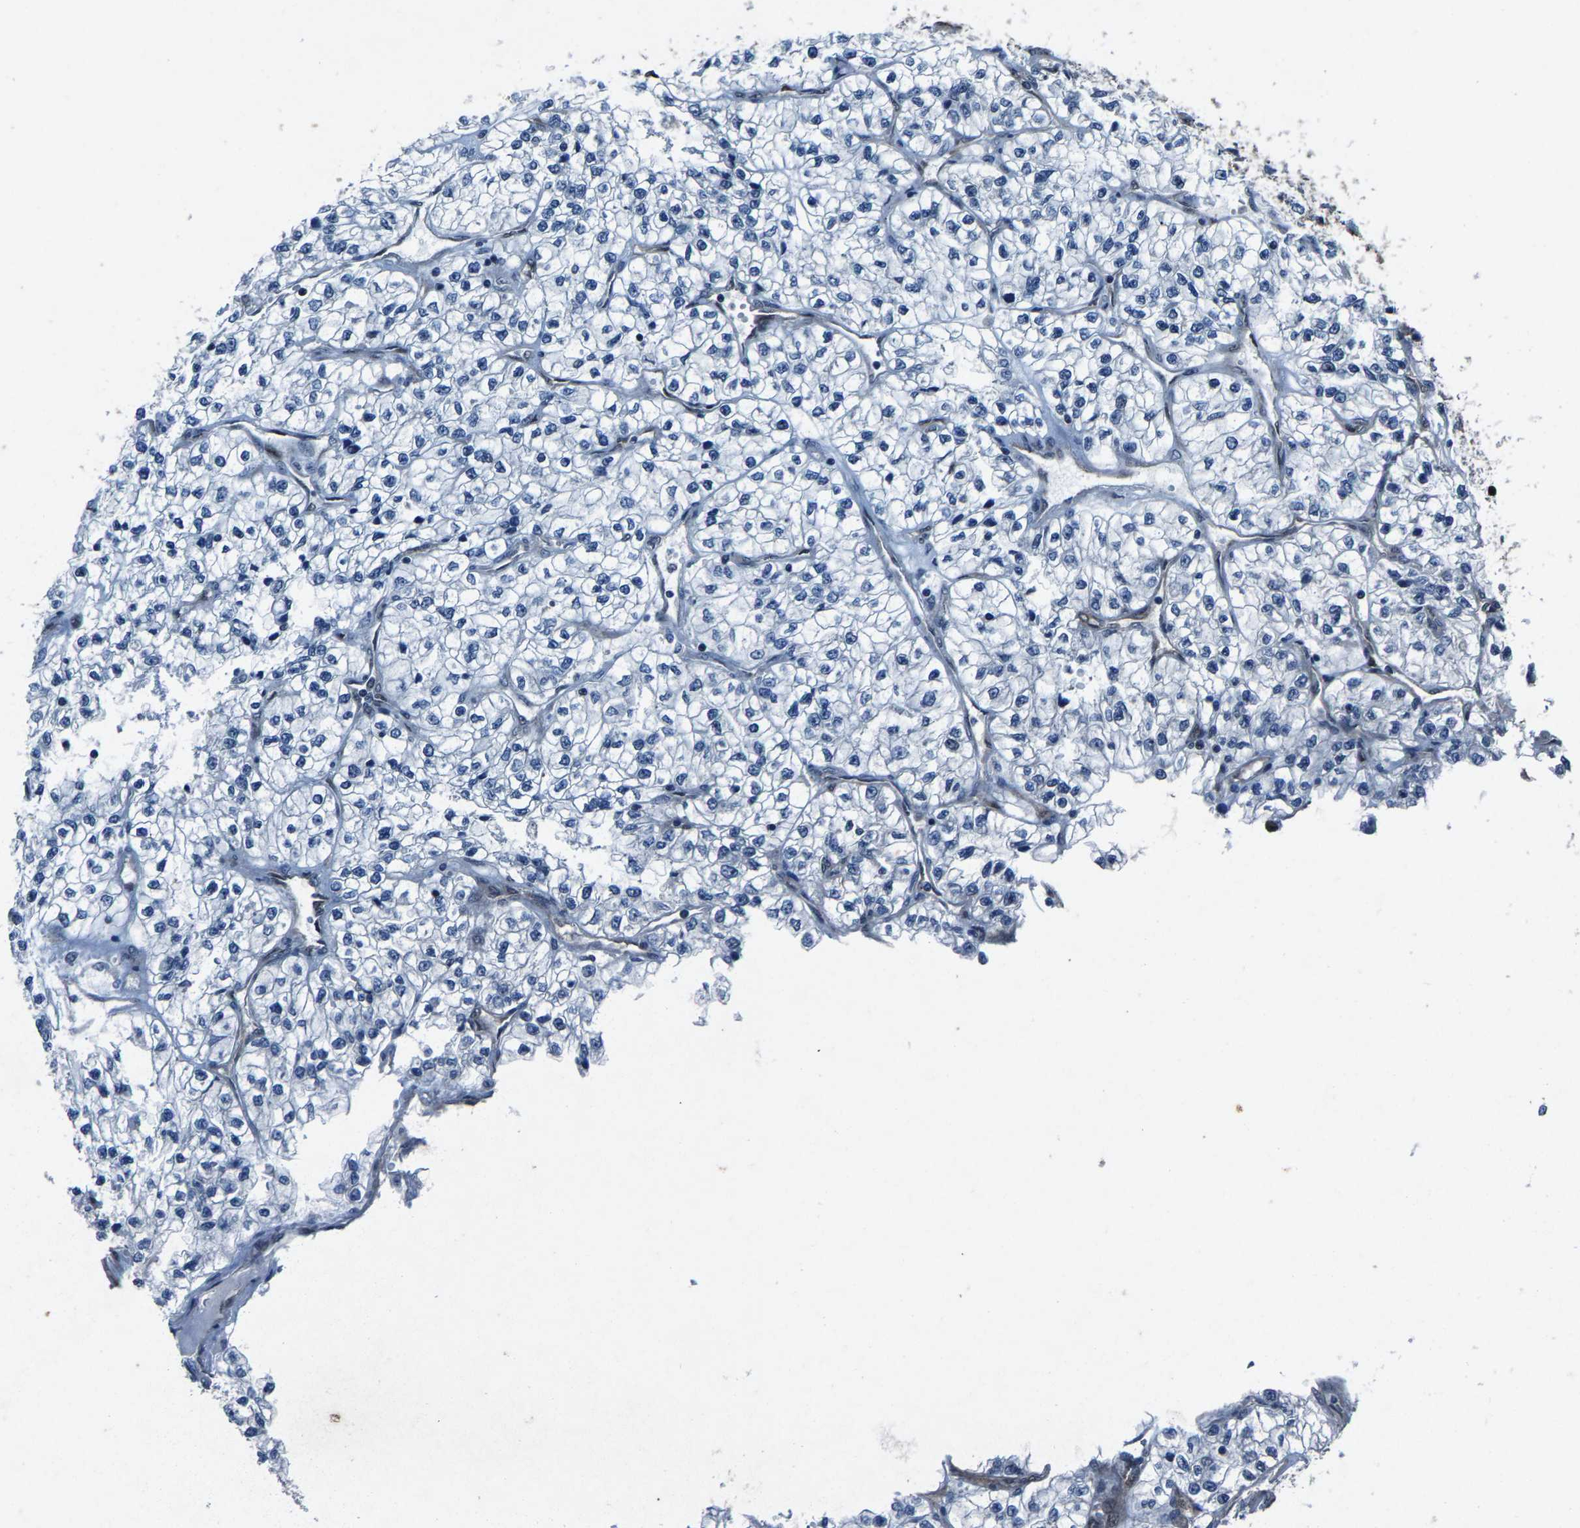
{"staining": {"intensity": "negative", "quantity": "none", "location": "none"}, "tissue": "renal cancer", "cell_type": "Tumor cells", "image_type": "cancer", "snomed": [{"axis": "morphology", "description": "Adenocarcinoma, NOS"}, {"axis": "topography", "description": "Kidney"}], "caption": "Tumor cells show no significant protein expression in renal cancer (adenocarcinoma). Brightfield microscopy of immunohistochemistry (IHC) stained with DAB (3,3'-diaminobenzidine) (brown) and hematoxylin (blue), captured at high magnification.", "gene": "ATXN3", "patient": {"sex": "female", "age": 57}}